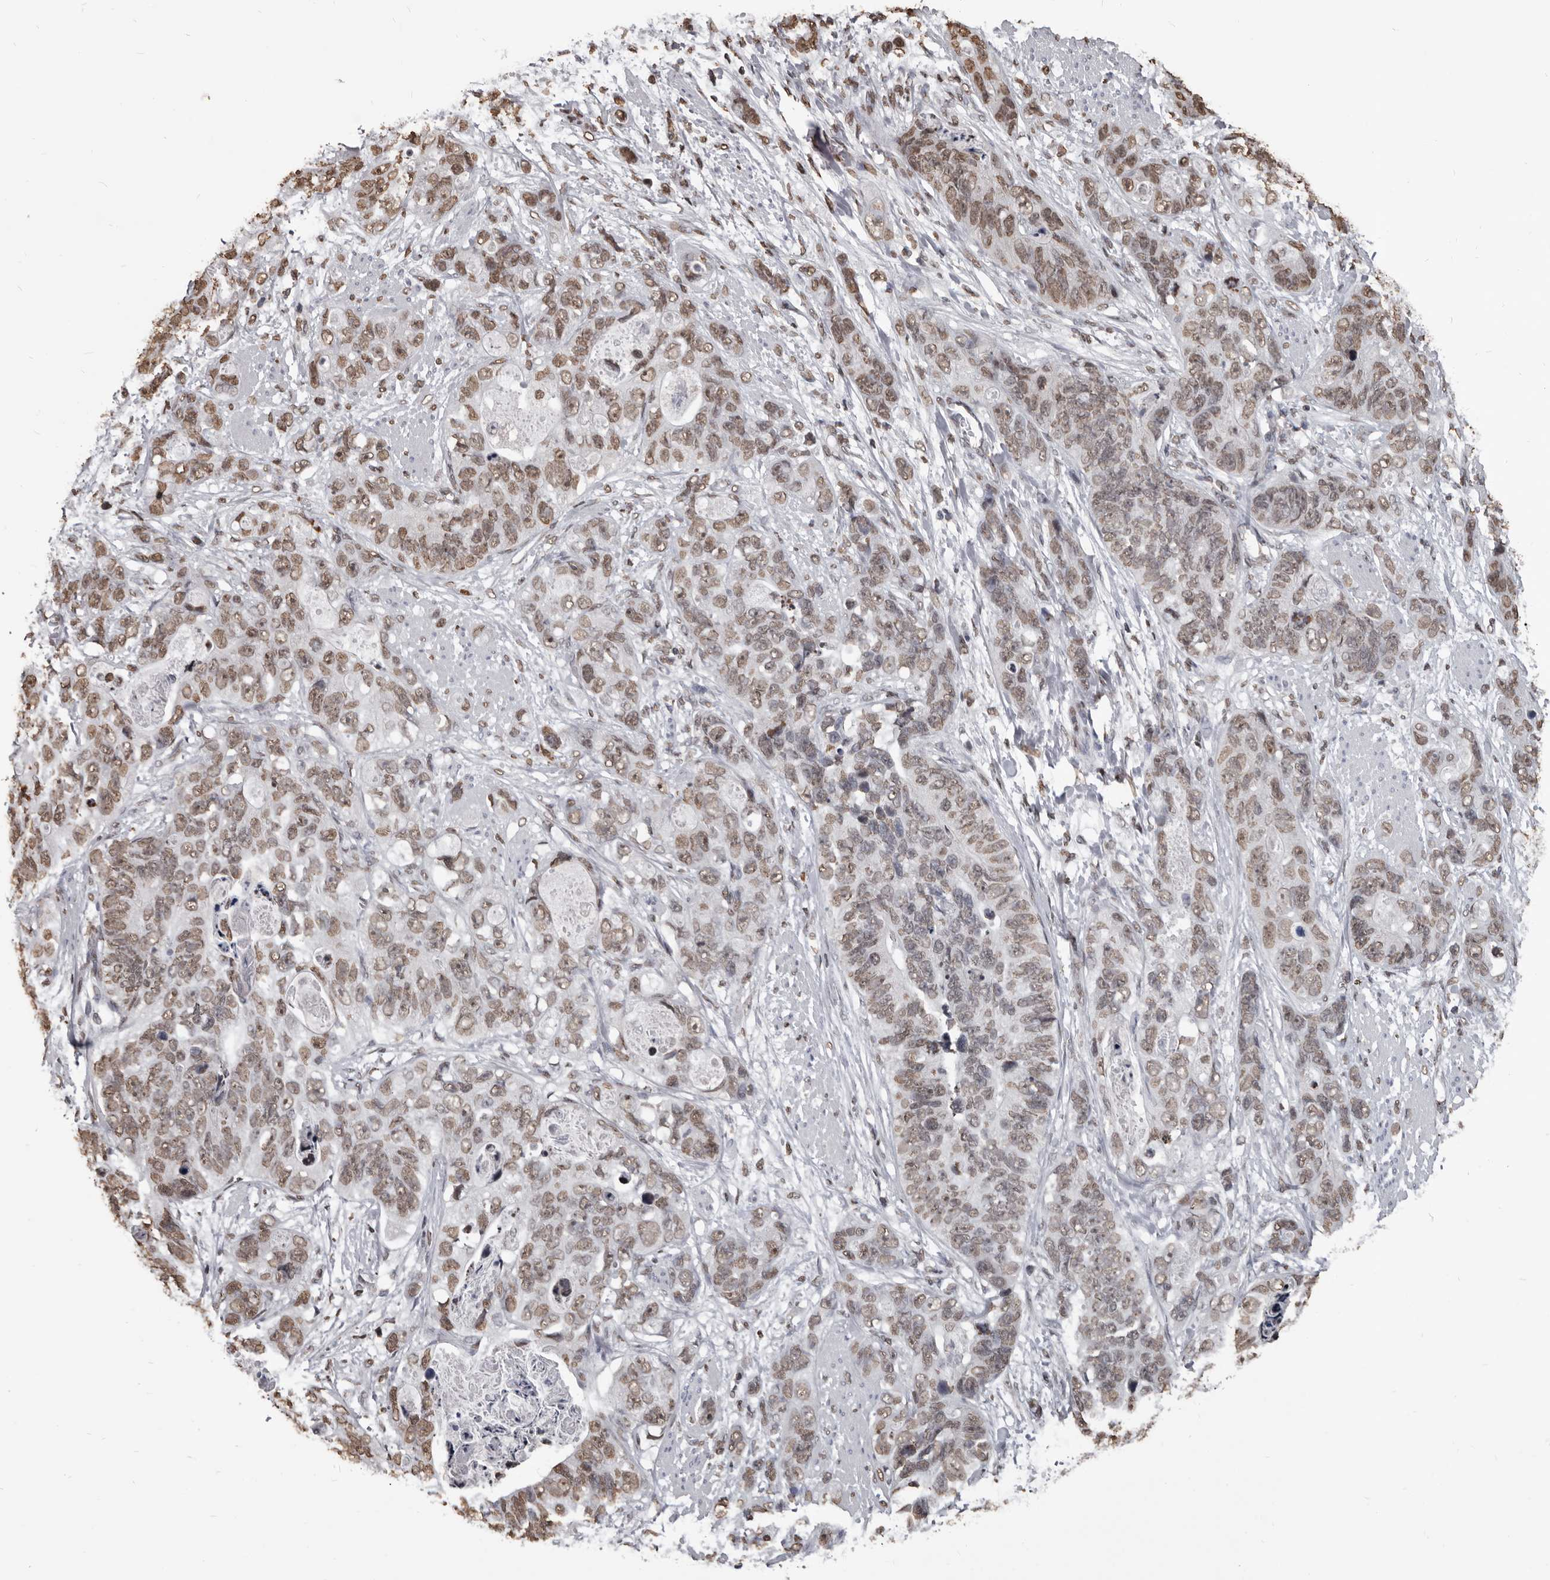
{"staining": {"intensity": "moderate", "quantity": ">75%", "location": "nuclear"}, "tissue": "stomach cancer", "cell_type": "Tumor cells", "image_type": "cancer", "snomed": [{"axis": "morphology", "description": "Adenocarcinoma, NOS"}, {"axis": "topography", "description": "Stomach"}], "caption": "High-power microscopy captured an IHC image of stomach cancer, revealing moderate nuclear expression in about >75% of tumor cells.", "gene": "AHR", "patient": {"sex": "female", "age": 89}}